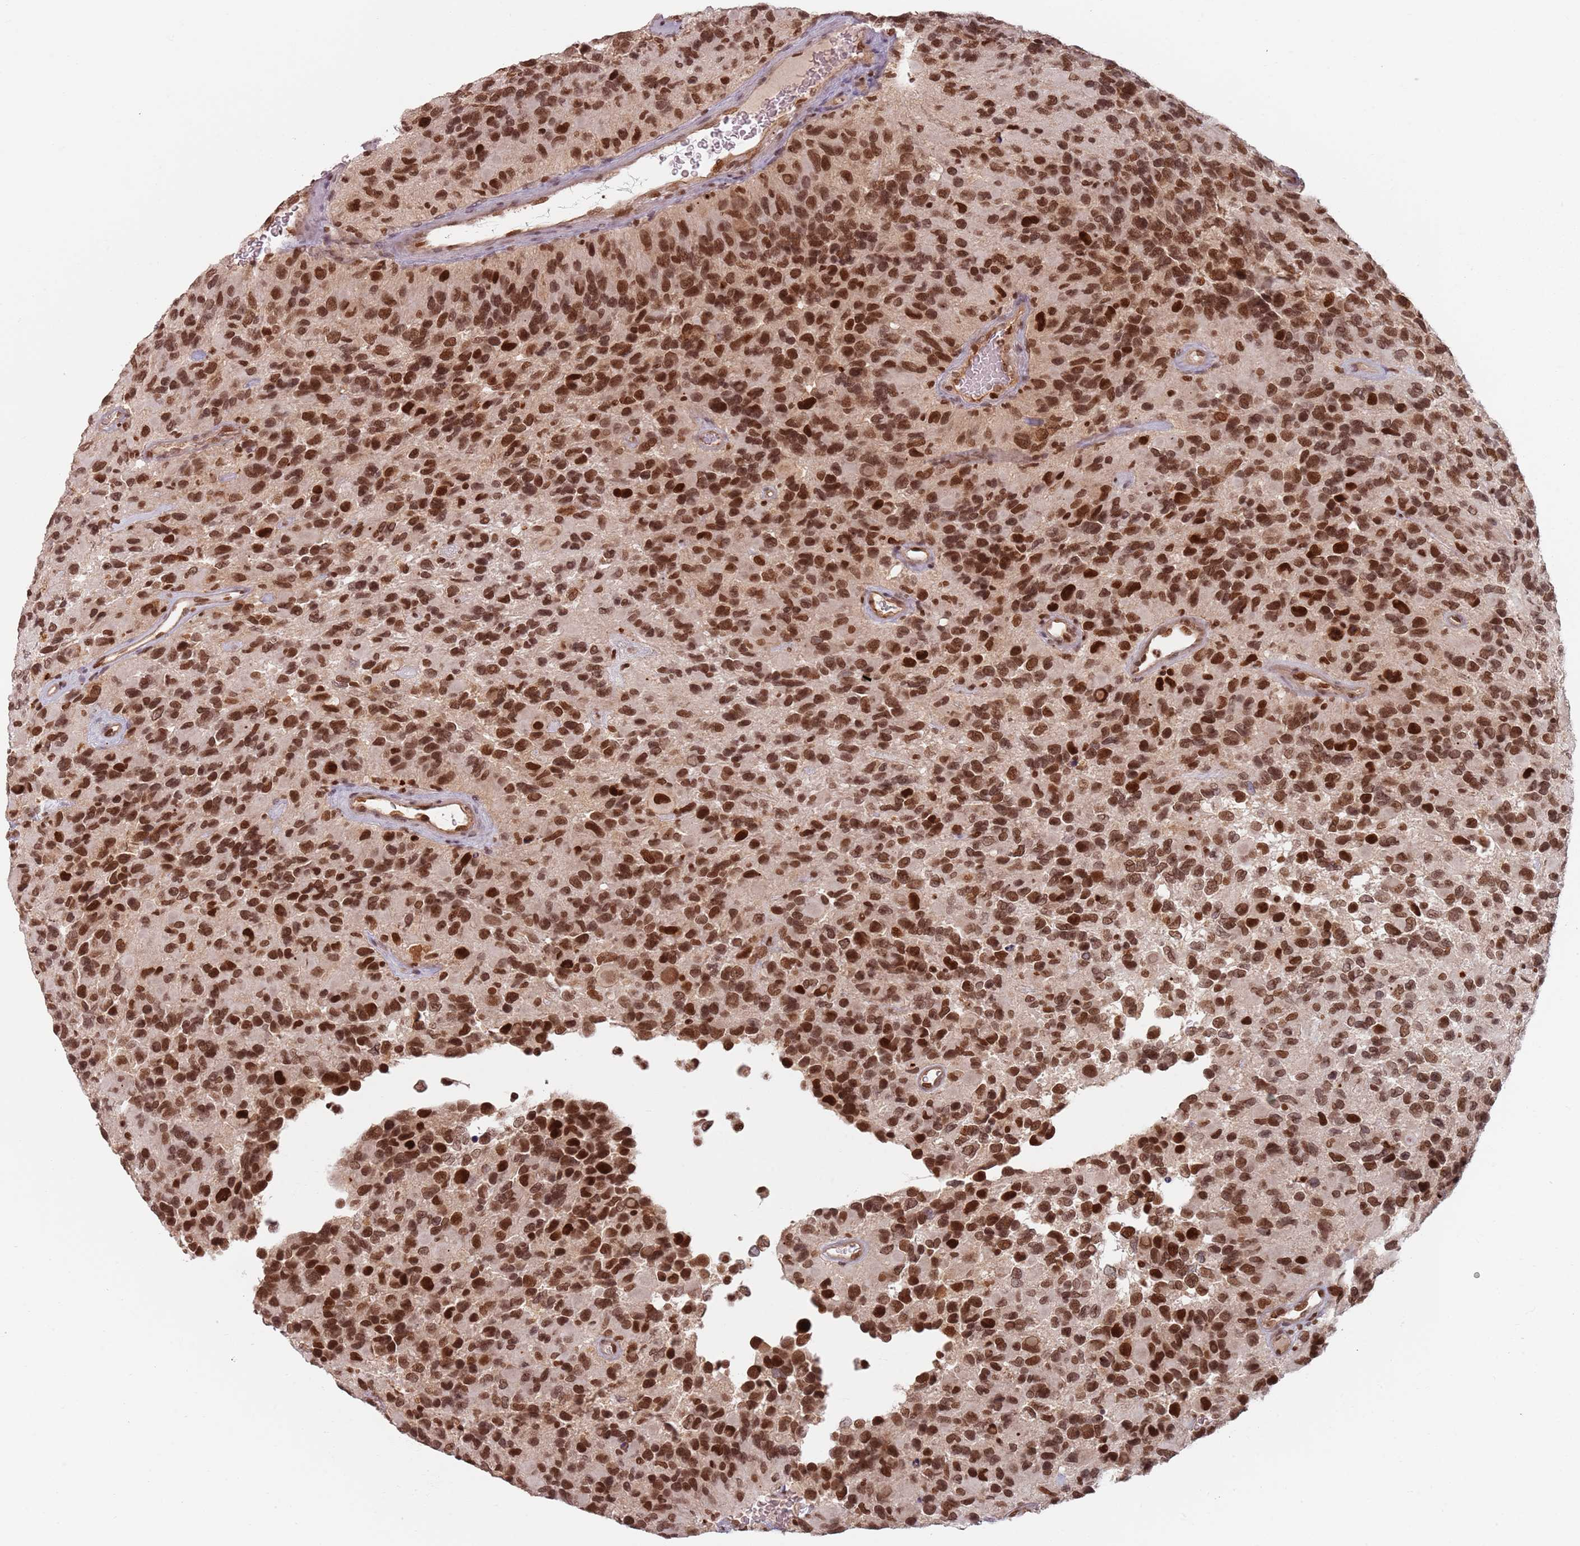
{"staining": {"intensity": "strong", "quantity": ">75%", "location": "nuclear"}, "tissue": "glioma", "cell_type": "Tumor cells", "image_type": "cancer", "snomed": [{"axis": "morphology", "description": "Glioma, malignant, High grade"}, {"axis": "topography", "description": "Brain"}], "caption": "Malignant glioma (high-grade) was stained to show a protein in brown. There is high levels of strong nuclear positivity in about >75% of tumor cells.", "gene": "NUP50", "patient": {"sex": "male", "age": 77}}